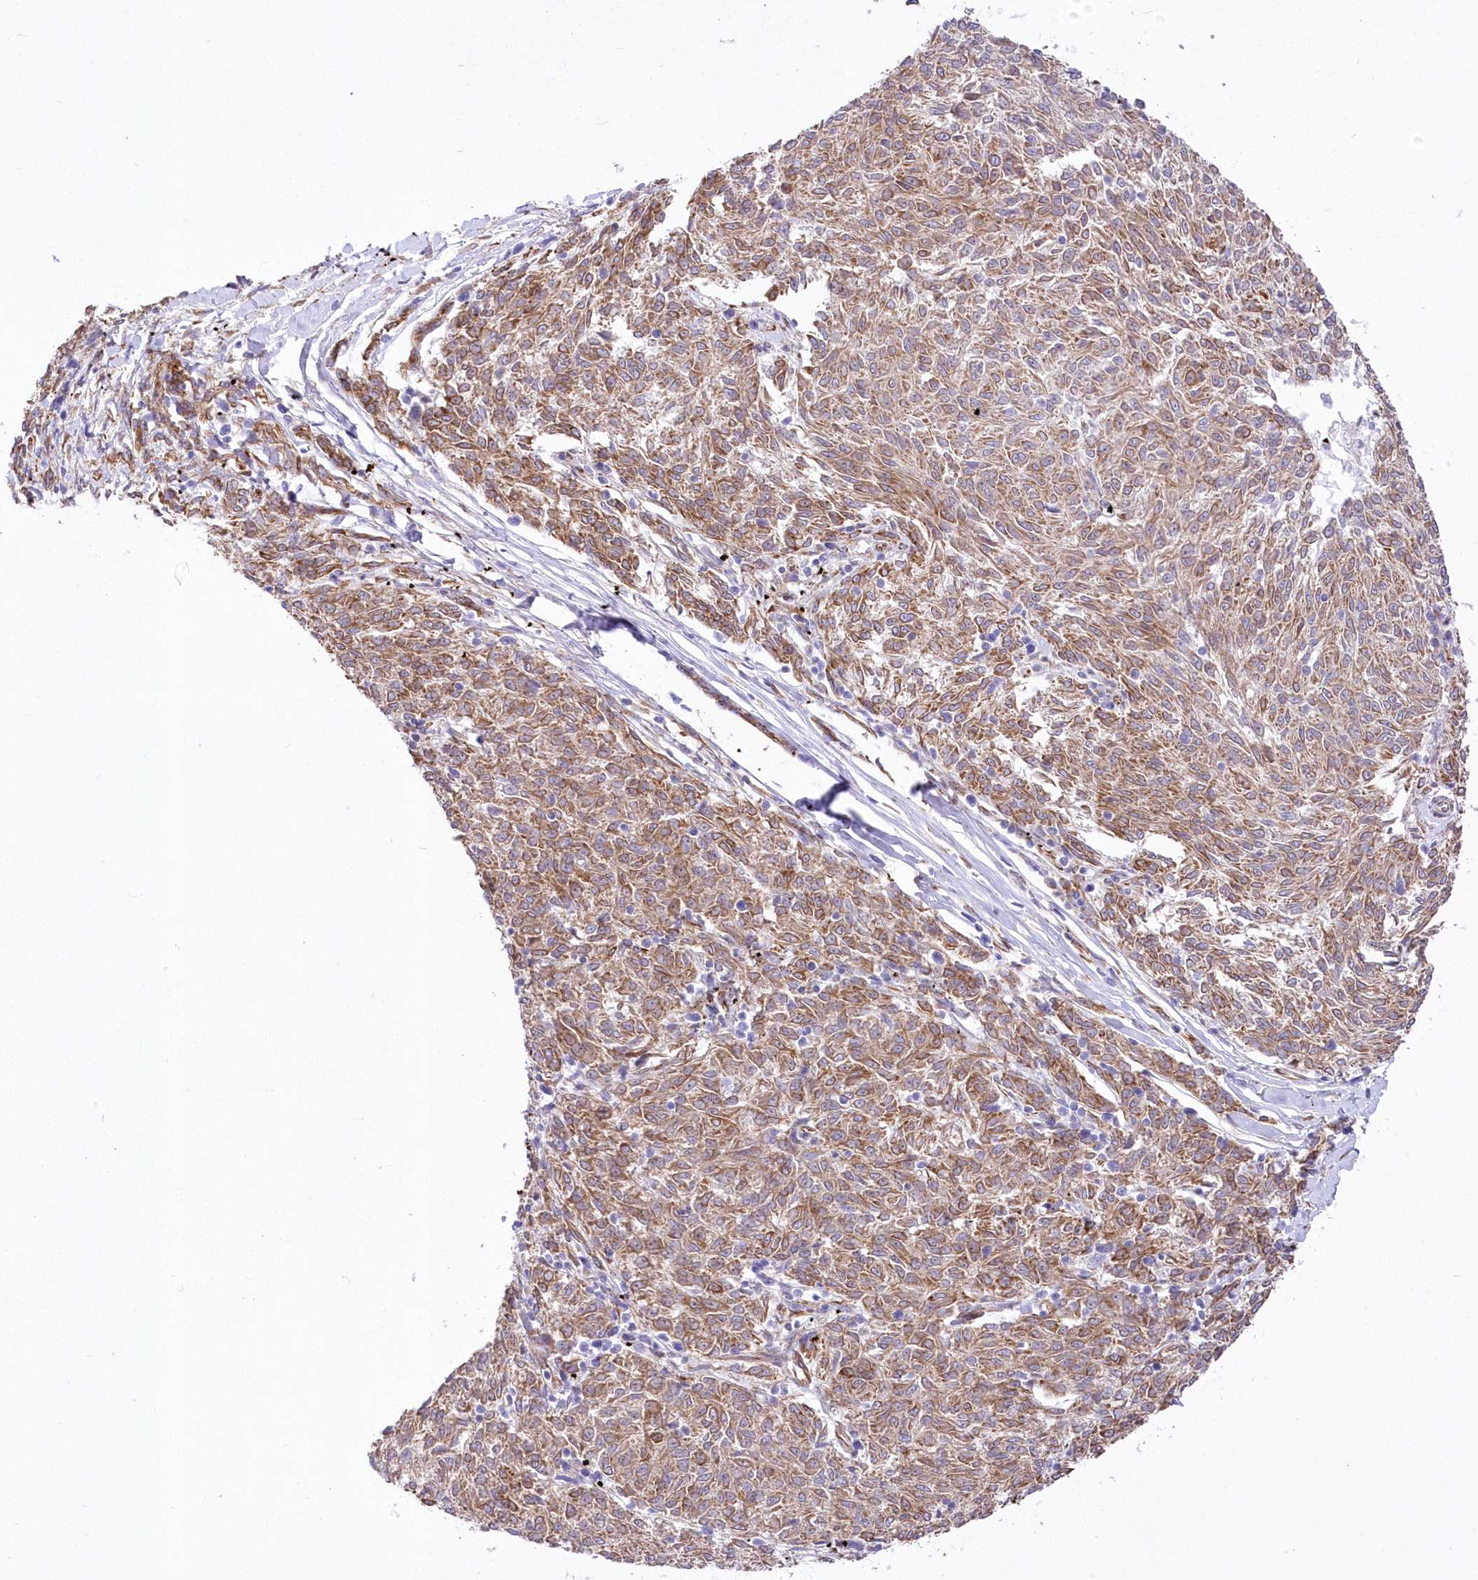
{"staining": {"intensity": "moderate", "quantity": ">75%", "location": "cytoplasmic/membranous"}, "tissue": "melanoma", "cell_type": "Tumor cells", "image_type": "cancer", "snomed": [{"axis": "morphology", "description": "Malignant melanoma, NOS"}, {"axis": "topography", "description": "Skin"}], "caption": "Protein staining reveals moderate cytoplasmic/membranous staining in approximately >75% of tumor cells in malignant melanoma.", "gene": "YTHDC2", "patient": {"sex": "female", "age": 72}}